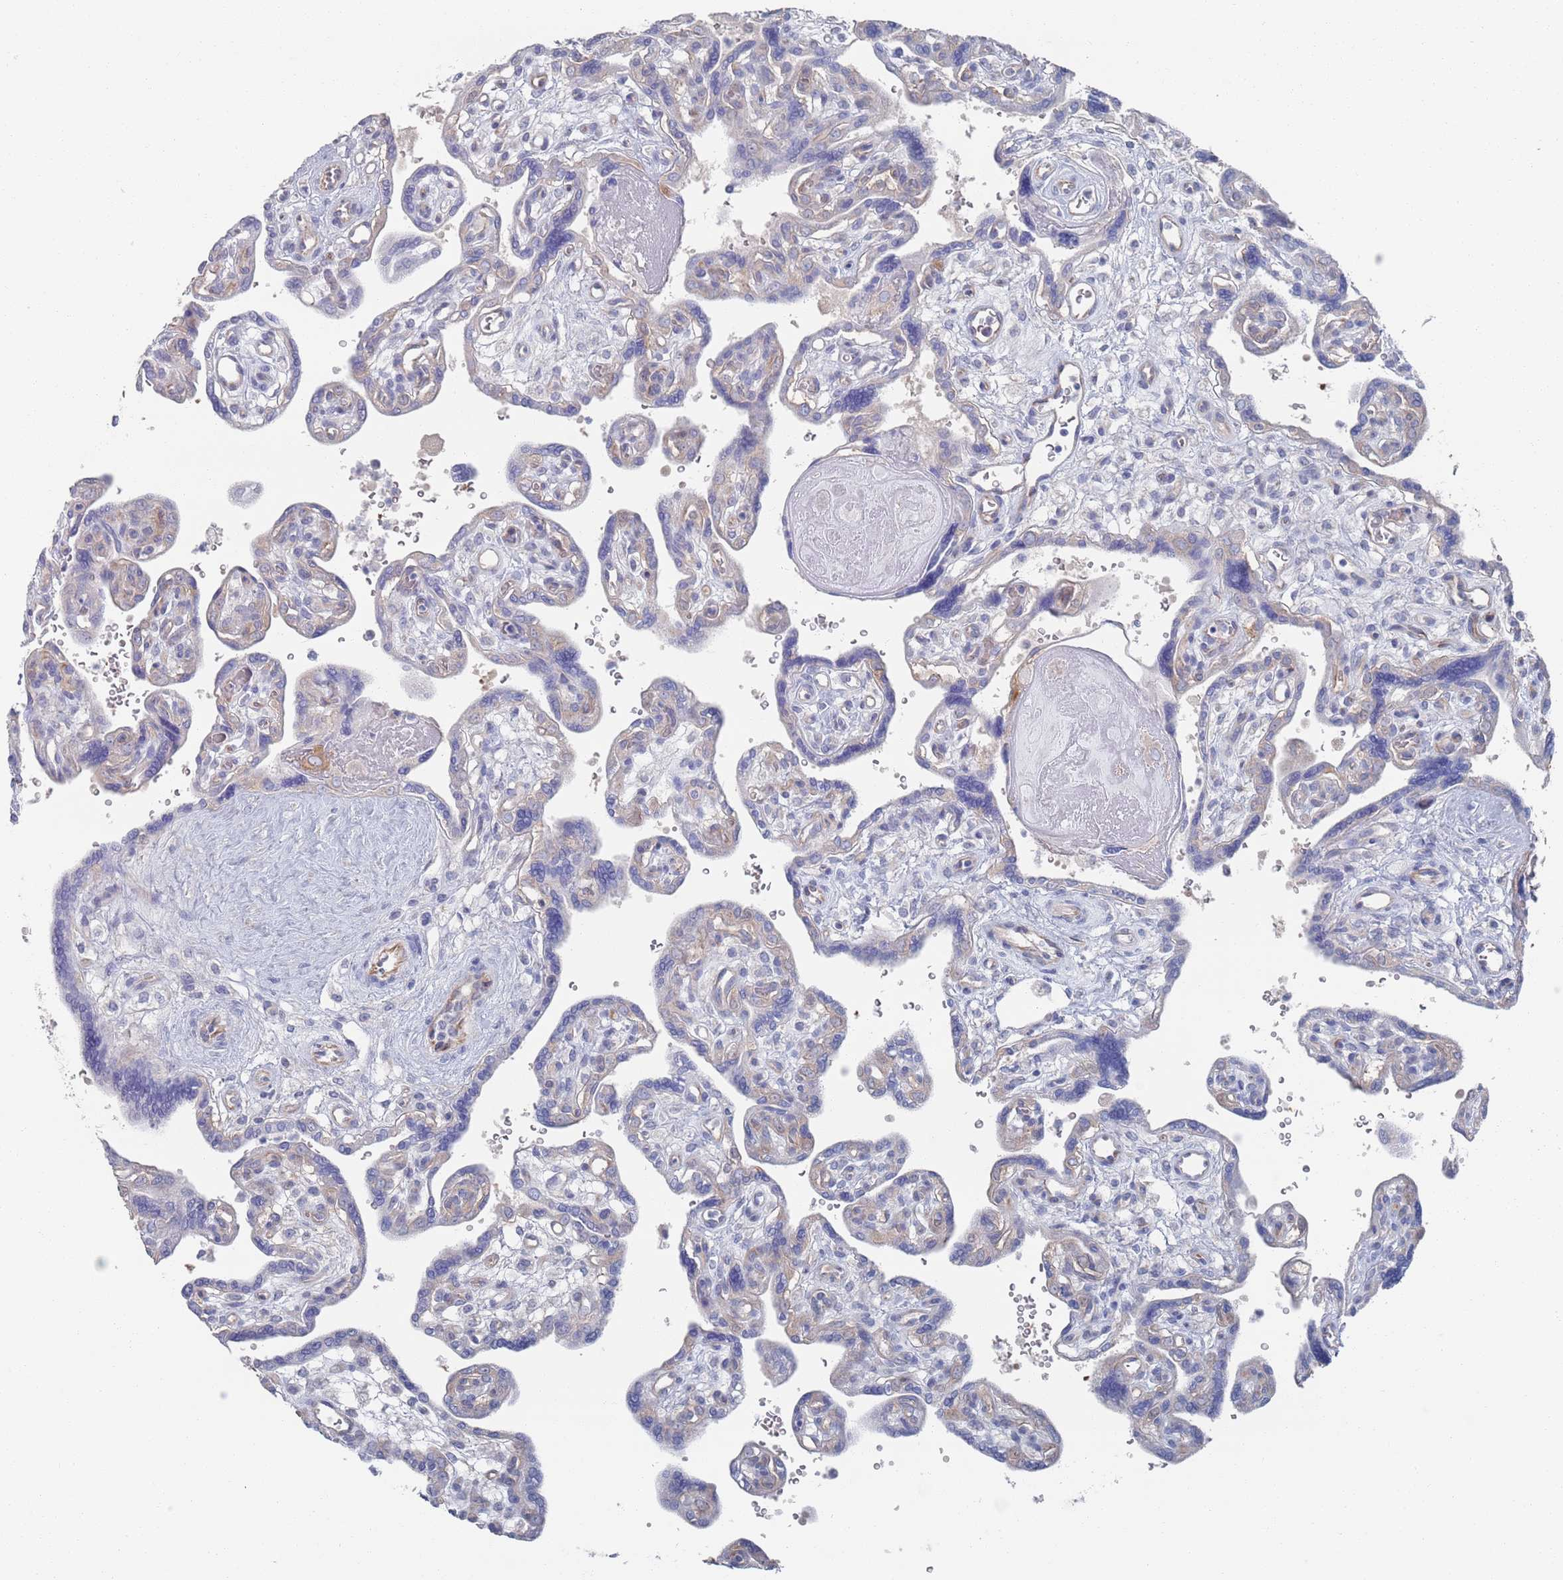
{"staining": {"intensity": "negative", "quantity": "none", "location": "none"}, "tissue": "placenta", "cell_type": "Trophoblastic cells", "image_type": "normal", "snomed": [{"axis": "morphology", "description": "Normal tissue, NOS"}, {"axis": "topography", "description": "Placenta"}], "caption": "Image shows no protein expression in trophoblastic cells of normal placenta. The staining was performed using DAB to visualize the protein expression in brown, while the nuclei were stained in blue with hematoxylin (Magnification: 20x).", "gene": "TMCO3", "patient": {"sex": "female", "age": 39}}